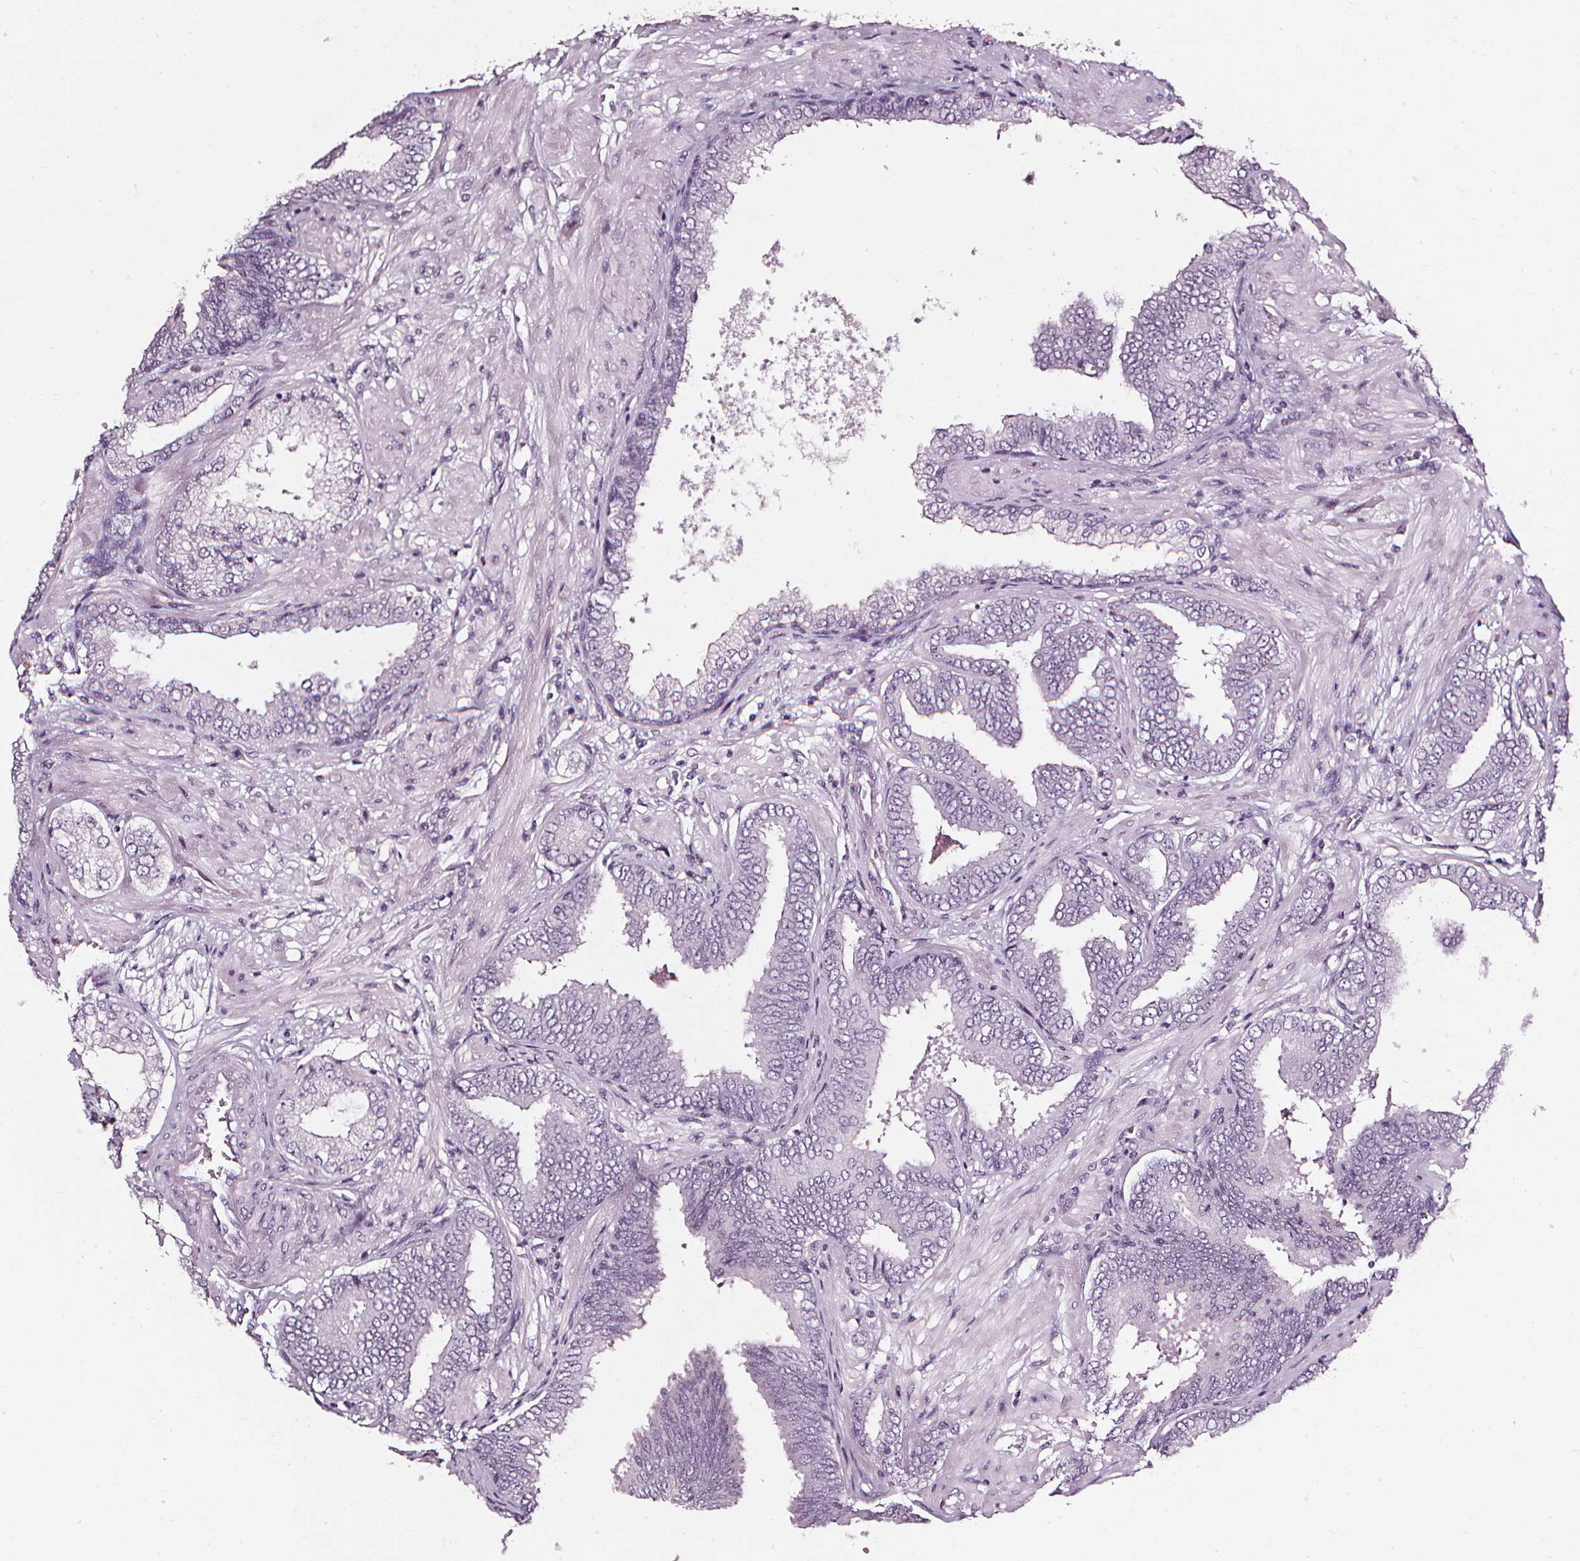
{"staining": {"intensity": "negative", "quantity": "none", "location": "none"}, "tissue": "prostate cancer", "cell_type": "Tumor cells", "image_type": "cancer", "snomed": [{"axis": "morphology", "description": "Adenocarcinoma, Low grade"}, {"axis": "topography", "description": "Prostate"}], "caption": "Protein analysis of prostate cancer displays no significant staining in tumor cells. (DAB (3,3'-diaminobenzidine) IHC visualized using brightfield microscopy, high magnification).", "gene": "DEFA5", "patient": {"sex": "male", "age": 55}}